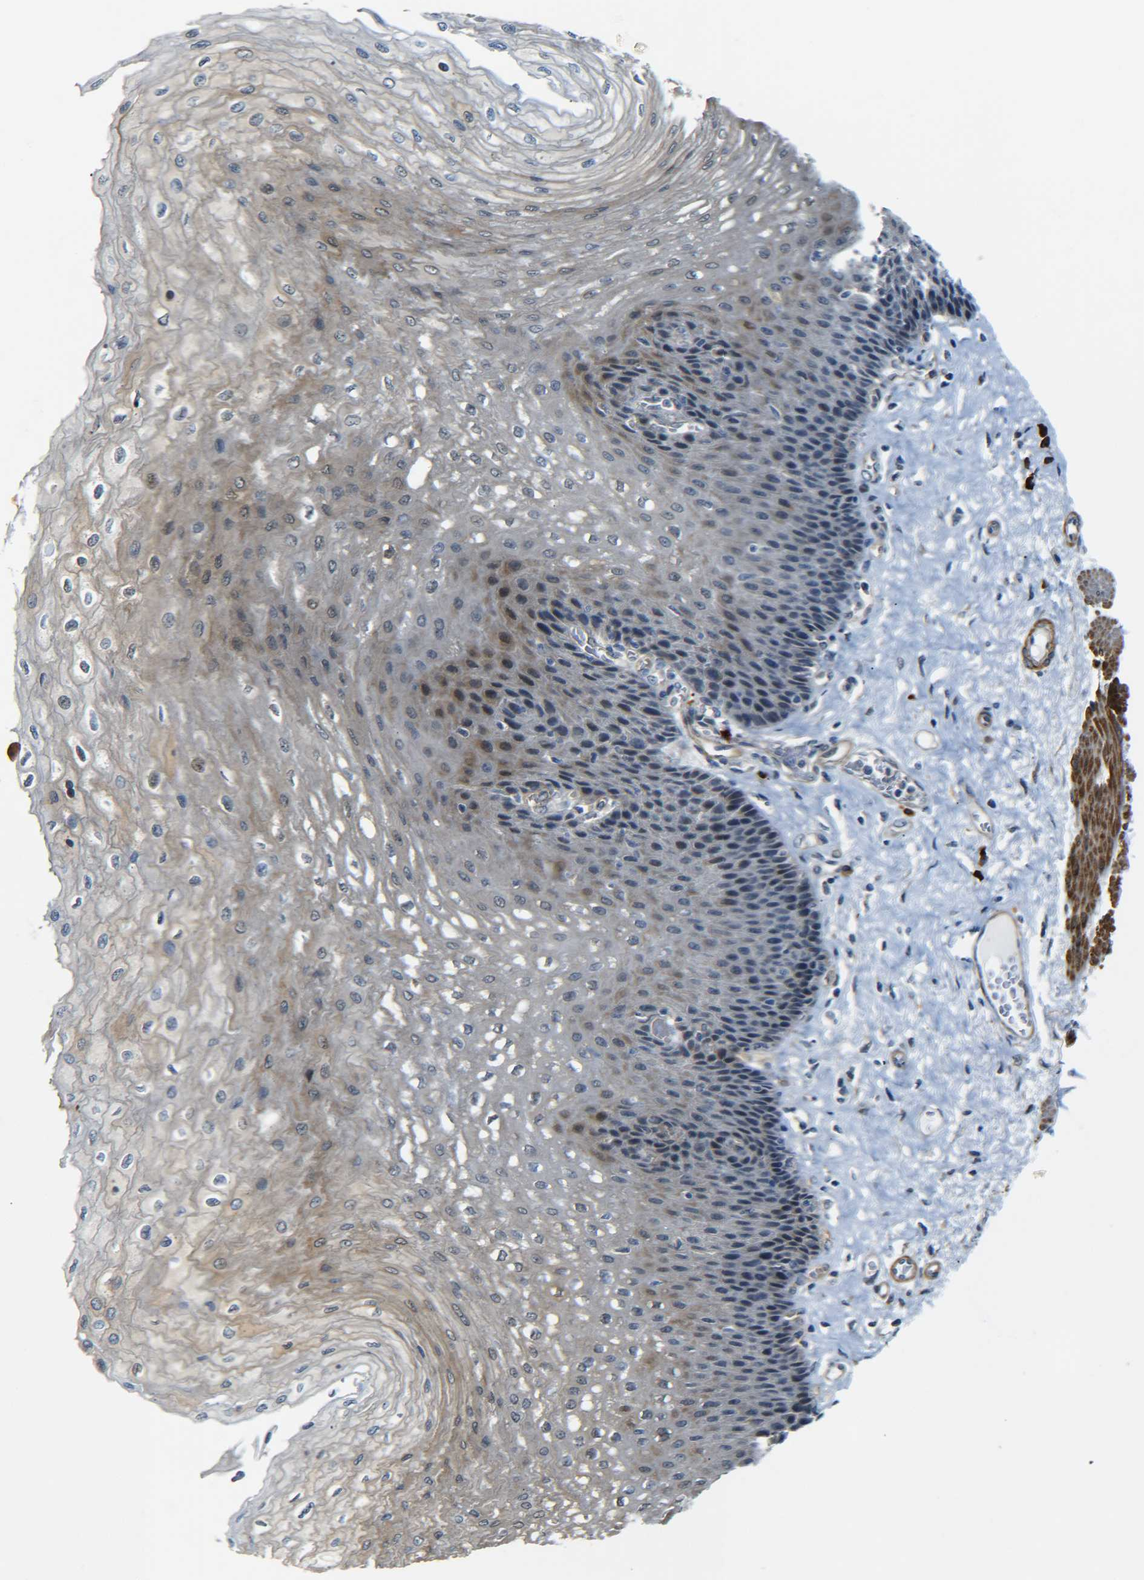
{"staining": {"intensity": "moderate", "quantity": "<25%", "location": "cytoplasmic/membranous"}, "tissue": "esophagus", "cell_type": "Squamous epithelial cells", "image_type": "normal", "snomed": [{"axis": "morphology", "description": "Normal tissue, NOS"}, {"axis": "topography", "description": "Esophagus"}], "caption": "This is an image of immunohistochemistry staining of unremarkable esophagus, which shows moderate staining in the cytoplasmic/membranous of squamous epithelial cells.", "gene": "MEIS1", "patient": {"sex": "female", "age": 72}}